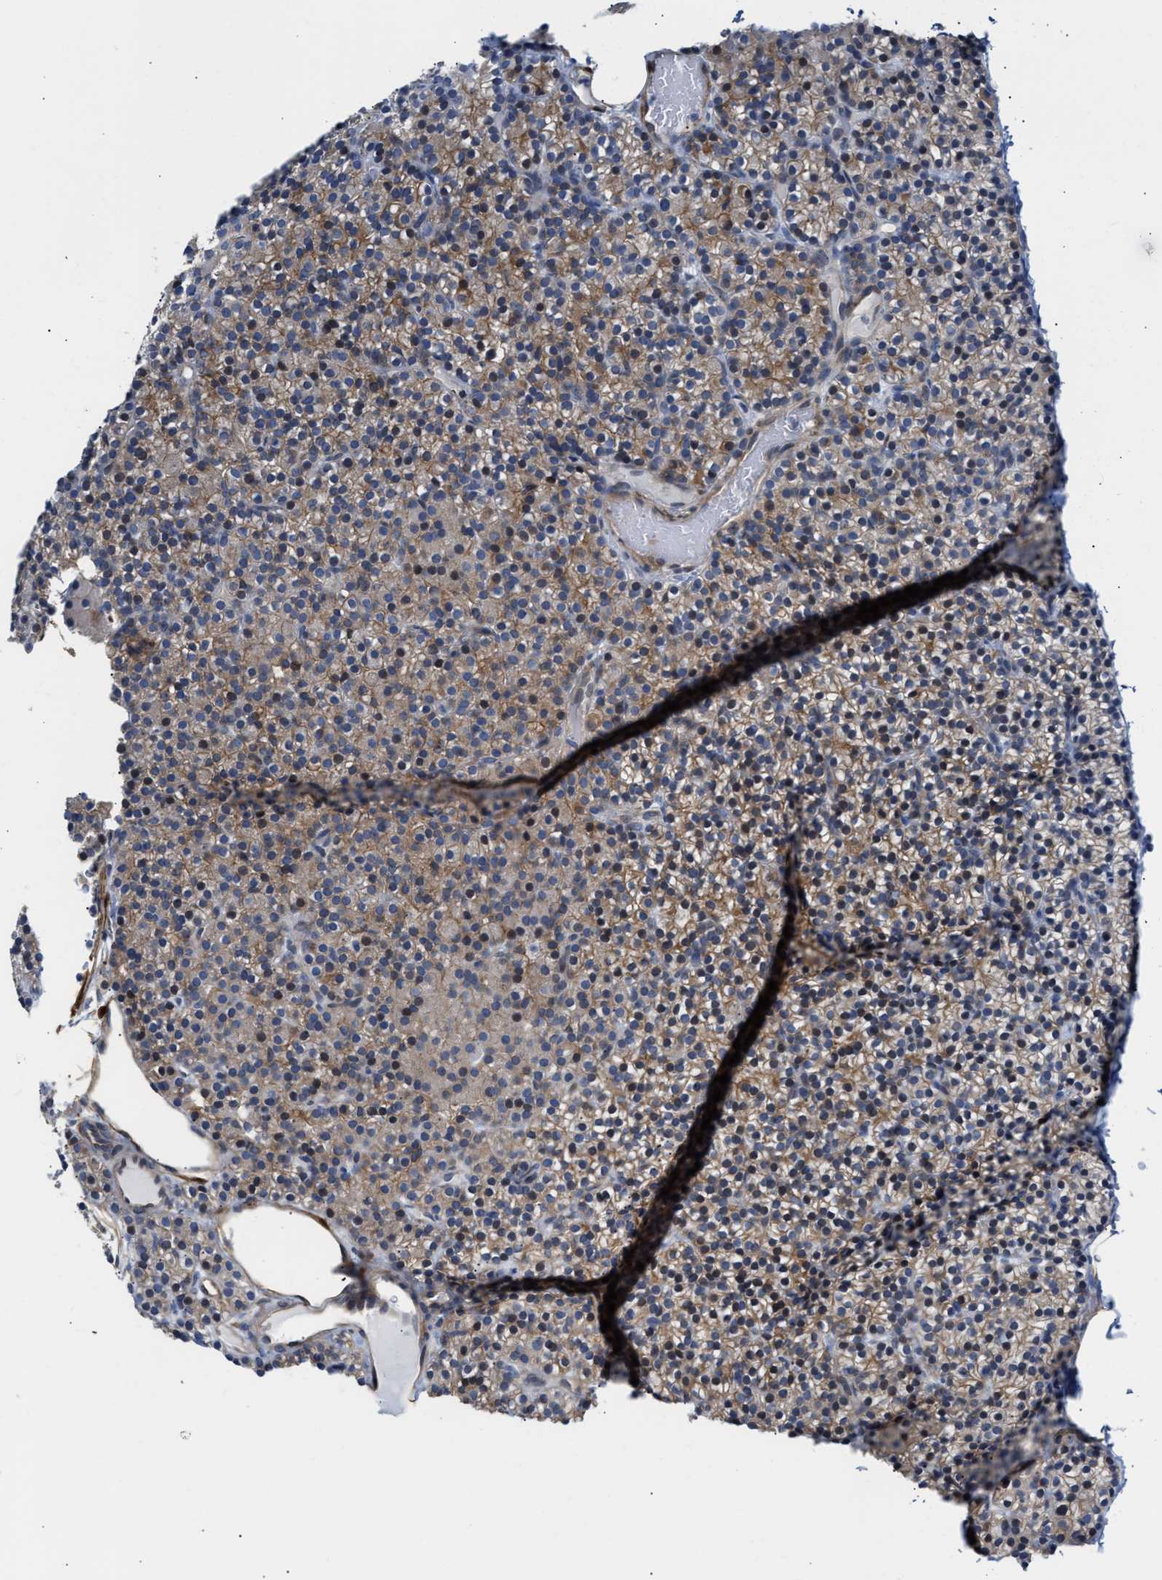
{"staining": {"intensity": "weak", "quantity": "25%-75%", "location": "cytoplasmic/membranous"}, "tissue": "parathyroid gland", "cell_type": "Glandular cells", "image_type": "normal", "snomed": [{"axis": "morphology", "description": "Normal tissue, NOS"}, {"axis": "morphology", "description": "Hyperplasia, NOS"}, {"axis": "topography", "description": "Parathyroid gland"}], "caption": "Immunohistochemistry (IHC) of benign parathyroid gland shows low levels of weak cytoplasmic/membranous staining in about 25%-75% of glandular cells. (IHC, brightfield microscopy, high magnification).", "gene": "FHL1", "patient": {"sex": "male", "age": 44}}